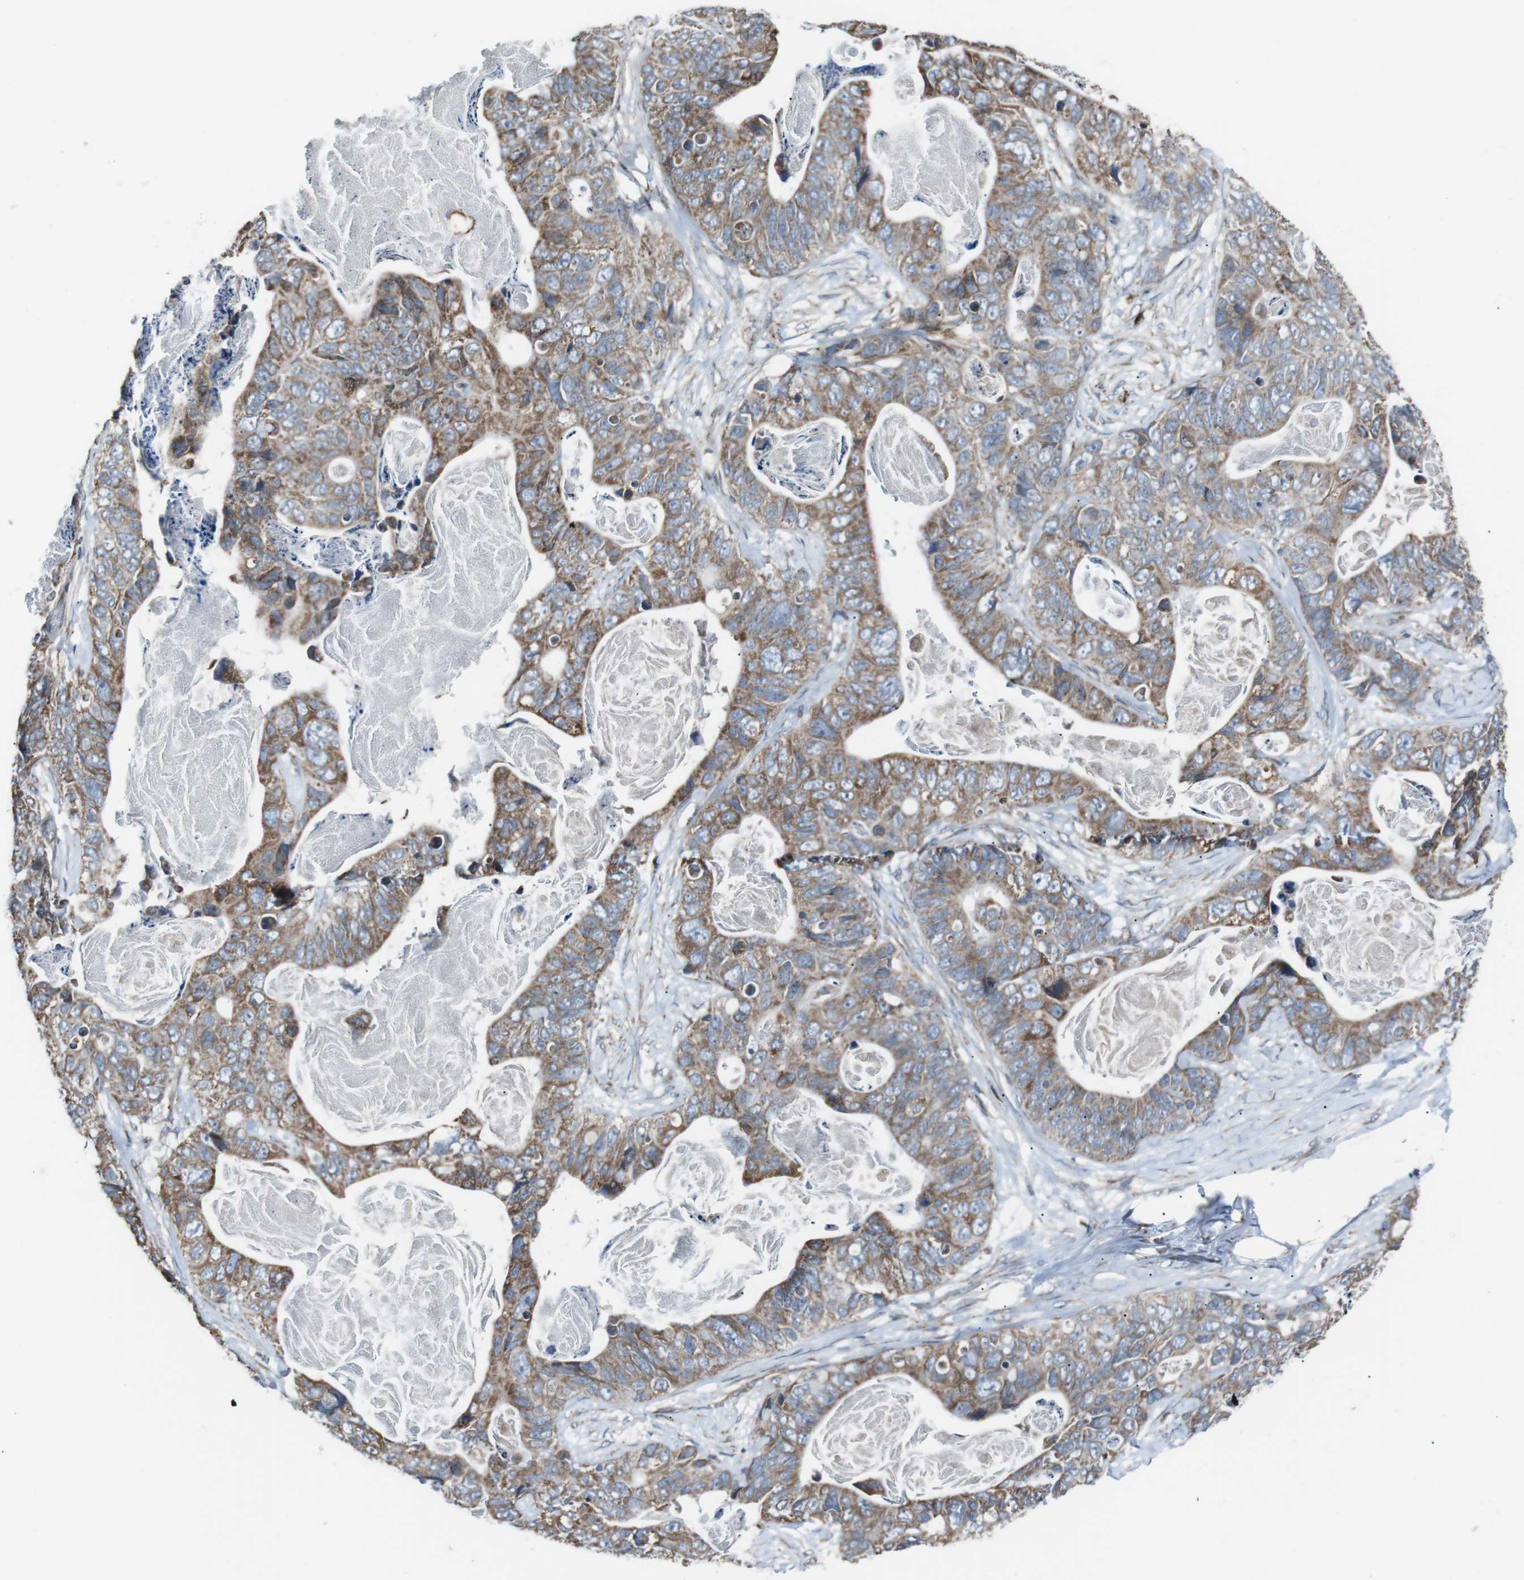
{"staining": {"intensity": "moderate", "quantity": ">75%", "location": "cytoplasmic/membranous"}, "tissue": "stomach cancer", "cell_type": "Tumor cells", "image_type": "cancer", "snomed": [{"axis": "morphology", "description": "Adenocarcinoma, NOS"}, {"axis": "topography", "description": "Stomach"}], "caption": "Stomach cancer was stained to show a protein in brown. There is medium levels of moderate cytoplasmic/membranous expression in about >75% of tumor cells.", "gene": "CISD2", "patient": {"sex": "female", "age": 89}}